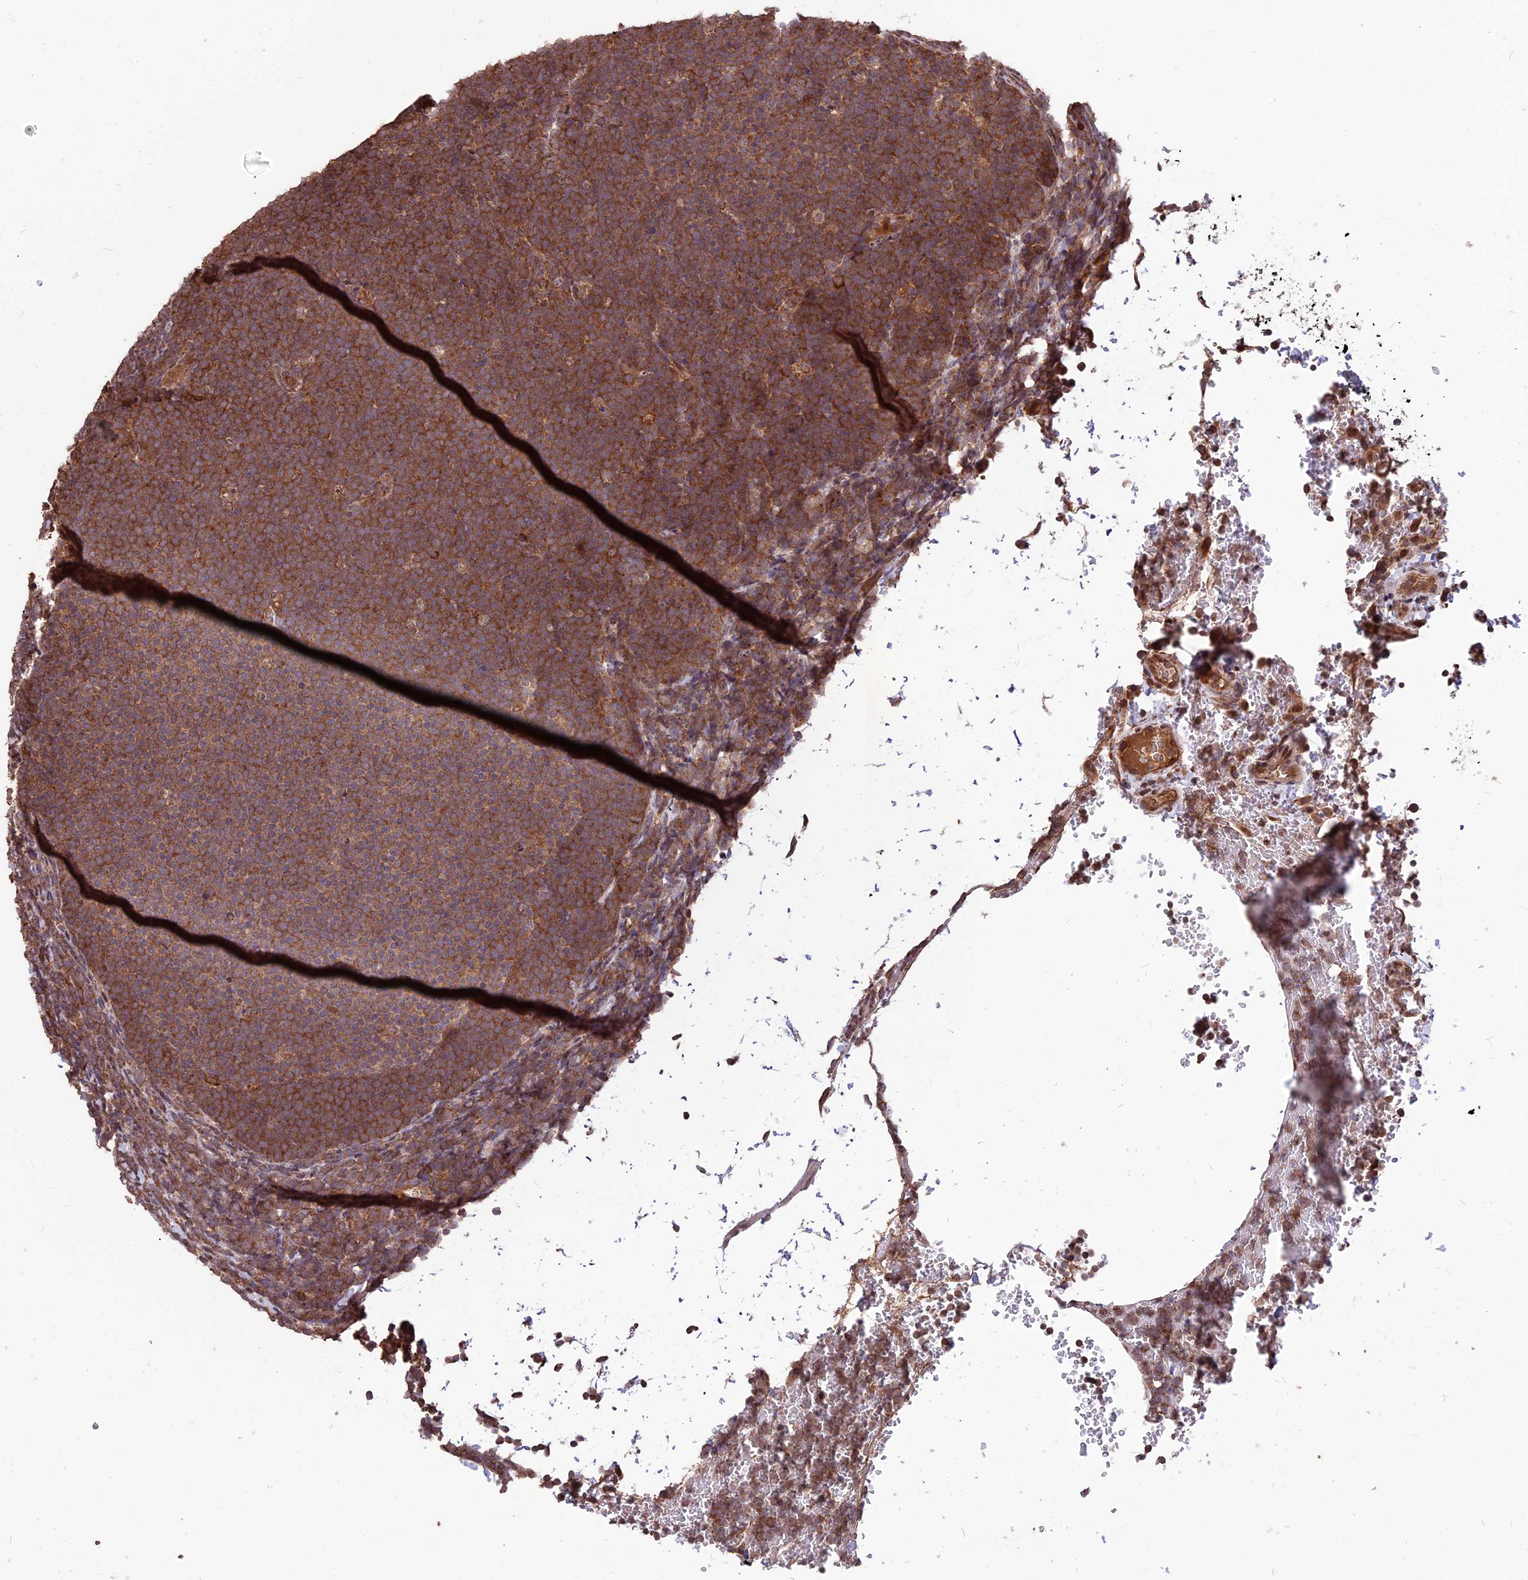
{"staining": {"intensity": "moderate", "quantity": ">75%", "location": "cytoplasmic/membranous"}, "tissue": "lymphoma", "cell_type": "Tumor cells", "image_type": "cancer", "snomed": [{"axis": "morphology", "description": "Malignant lymphoma, non-Hodgkin's type, High grade"}, {"axis": "topography", "description": "Lymph node"}], "caption": "Lymphoma tissue shows moderate cytoplasmic/membranous staining in about >75% of tumor cells, visualized by immunohistochemistry.", "gene": "ZNF598", "patient": {"sex": "male", "age": 13}}